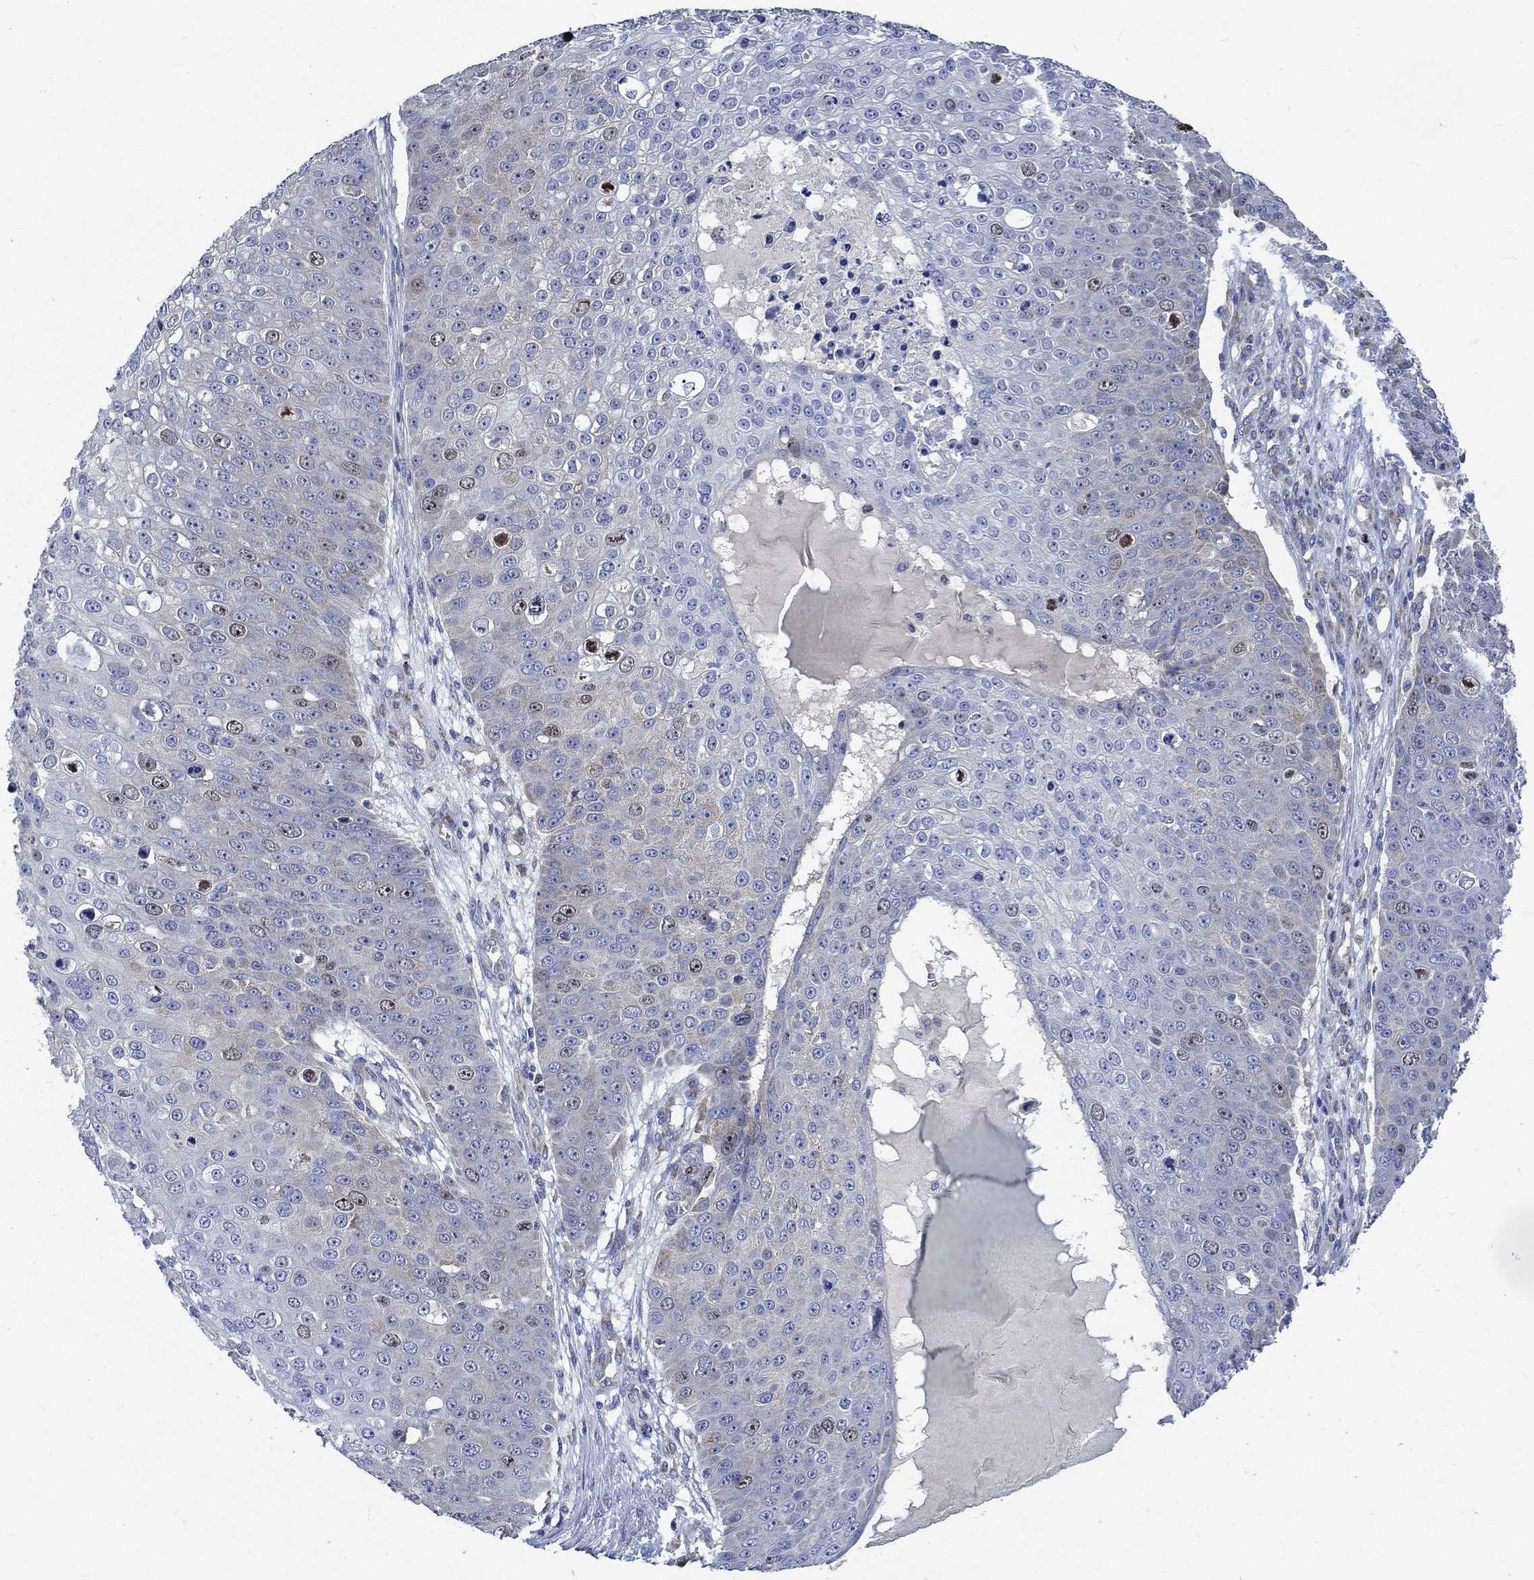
{"staining": {"intensity": "negative", "quantity": "none", "location": "none"}, "tissue": "skin cancer", "cell_type": "Tumor cells", "image_type": "cancer", "snomed": [{"axis": "morphology", "description": "Squamous cell carcinoma, NOS"}, {"axis": "topography", "description": "Skin"}], "caption": "A photomicrograph of human skin cancer (squamous cell carcinoma) is negative for staining in tumor cells. (Brightfield microscopy of DAB immunohistochemistry (IHC) at high magnification).", "gene": "MMP24", "patient": {"sex": "male", "age": 71}}